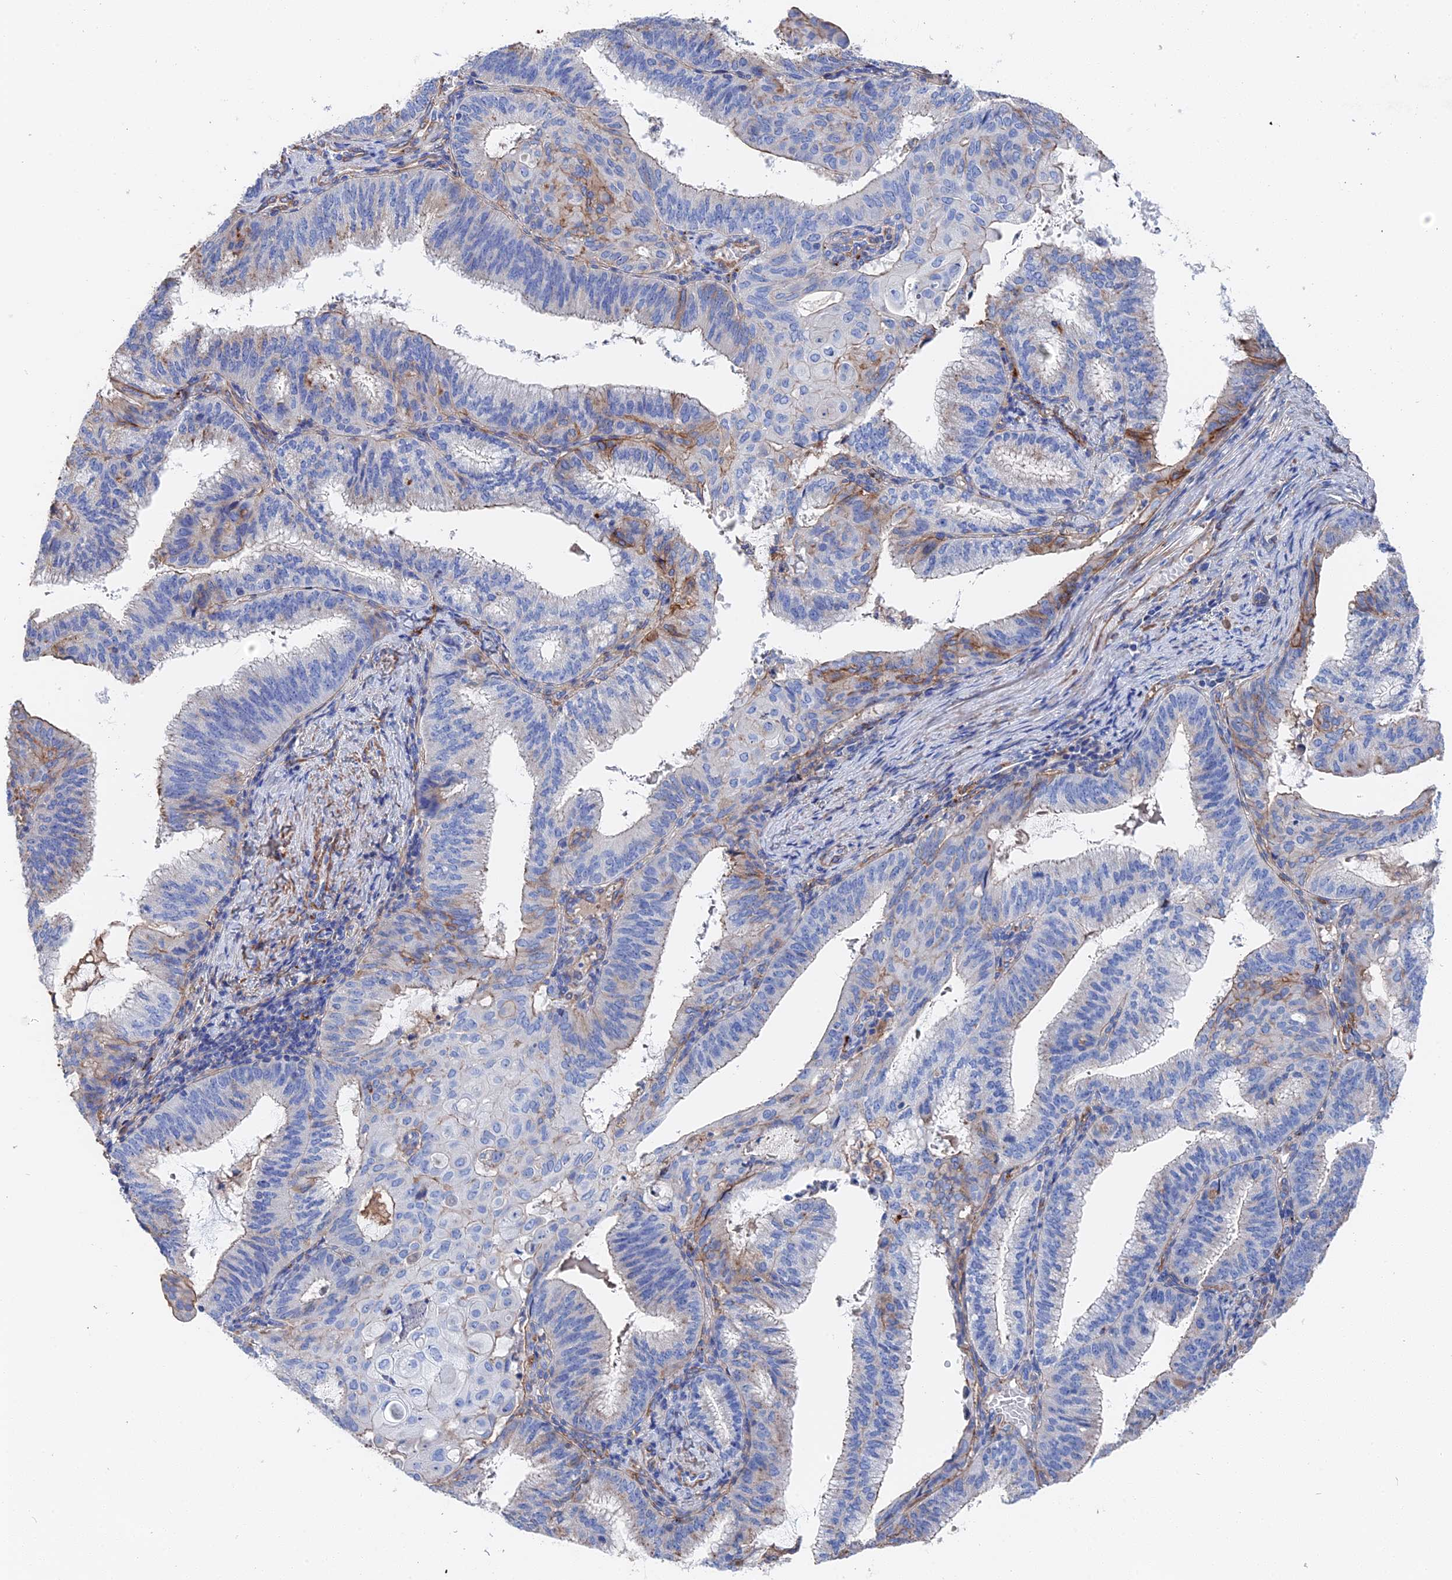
{"staining": {"intensity": "moderate", "quantity": "<25%", "location": "cytoplasmic/membranous"}, "tissue": "endometrial cancer", "cell_type": "Tumor cells", "image_type": "cancer", "snomed": [{"axis": "morphology", "description": "Adenocarcinoma, NOS"}, {"axis": "topography", "description": "Endometrium"}], "caption": "Immunohistochemical staining of human endometrial cancer displays low levels of moderate cytoplasmic/membranous expression in about <25% of tumor cells.", "gene": "STRA6", "patient": {"sex": "female", "age": 49}}